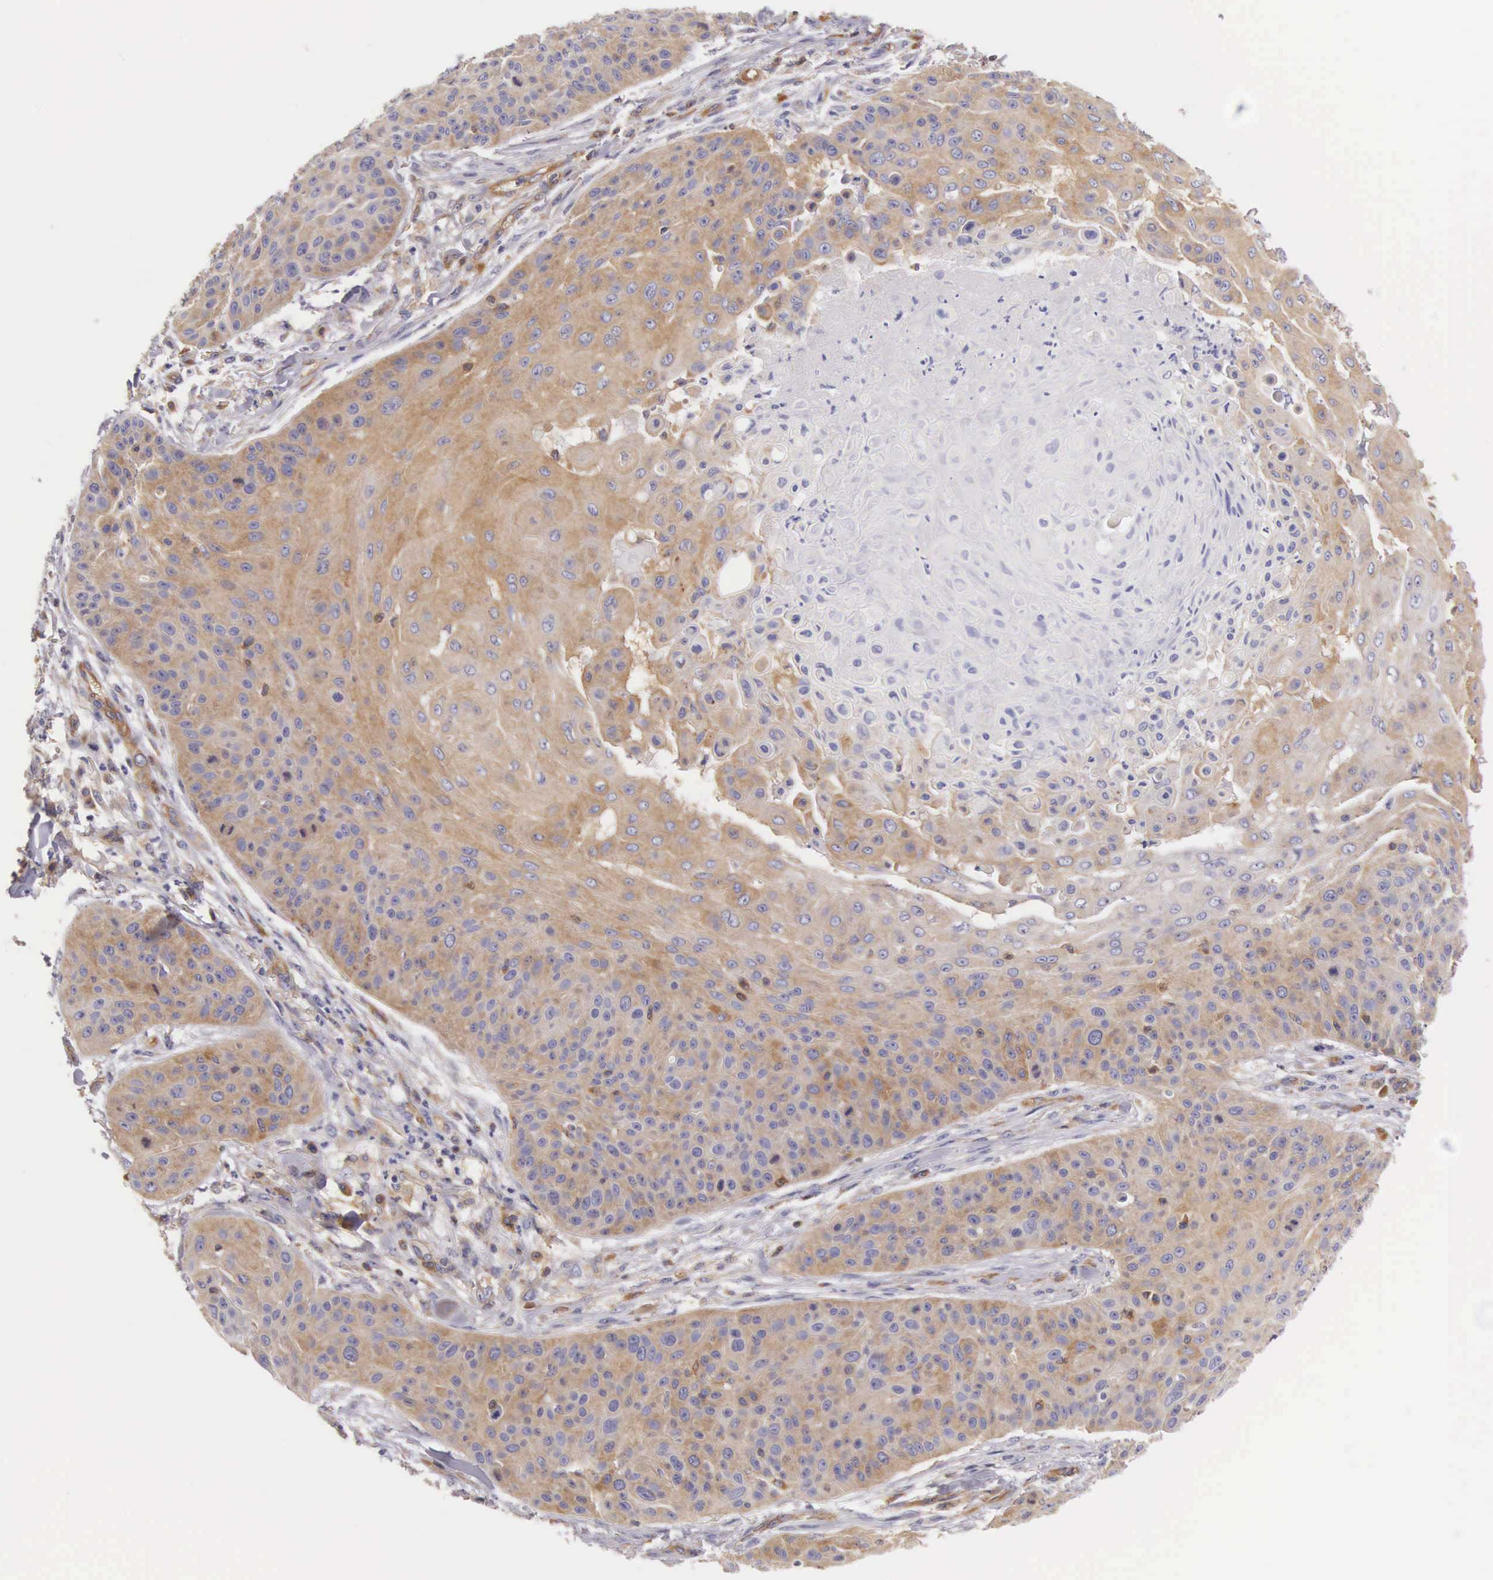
{"staining": {"intensity": "moderate", "quantity": "25%-75%", "location": "cytoplasmic/membranous"}, "tissue": "skin cancer", "cell_type": "Tumor cells", "image_type": "cancer", "snomed": [{"axis": "morphology", "description": "Squamous cell carcinoma, NOS"}, {"axis": "topography", "description": "Skin"}], "caption": "A photomicrograph showing moderate cytoplasmic/membranous expression in about 25%-75% of tumor cells in skin cancer (squamous cell carcinoma), as visualized by brown immunohistochemical staining.", "gene": "OSBPL3", "patient": {"sex": "male", "age": 82}}